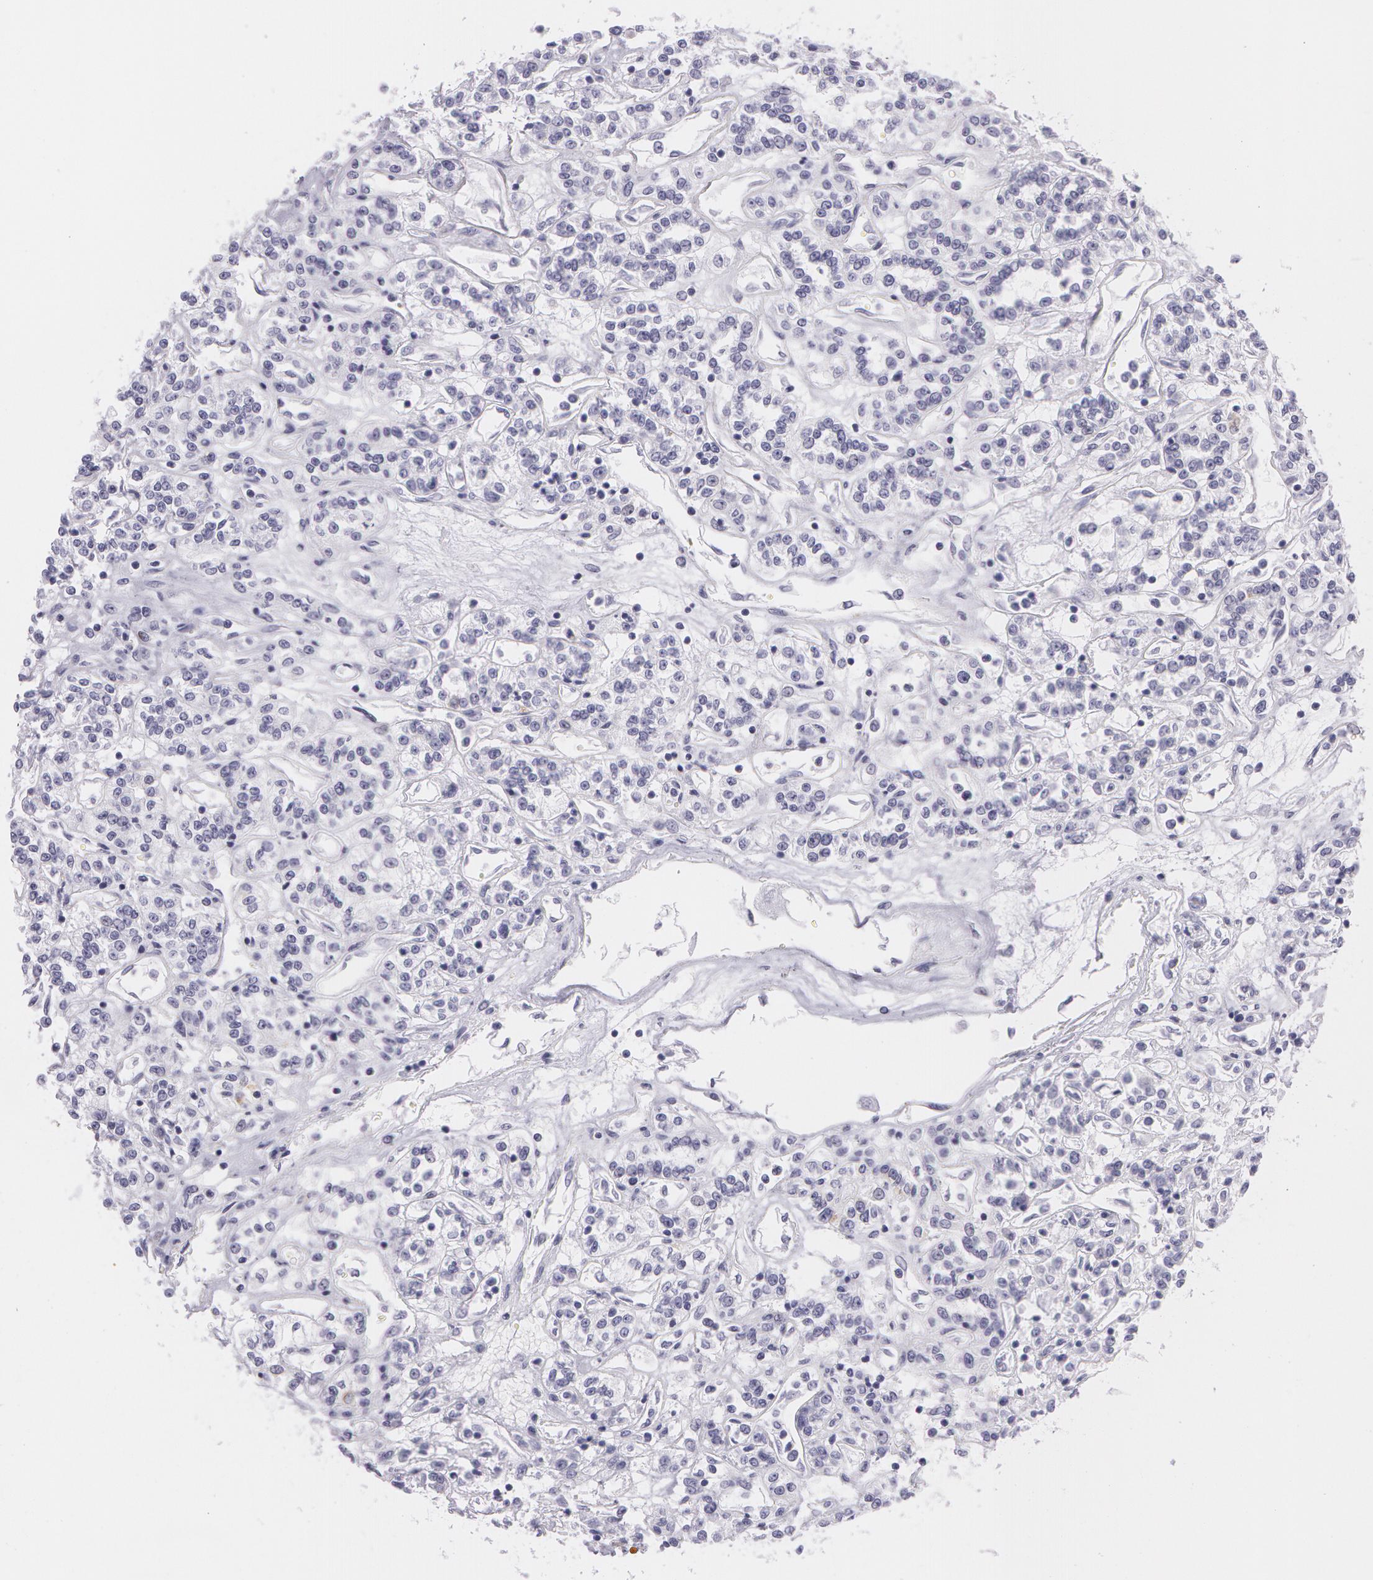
{"staining": {"intensity": "negative", "quantity": "none", "location": "none"}, "tissue": "renal cancer", "cell_type": "Tumor cells", "image_type": "cancer", "snomed": [{"axis": "morphology", "description": "Adenocarcinoma, NOS"}, {"axis": "topography", "description": "Kidney"}], "caption": "Immunohistochemical staining of human renal adenocarcinoma shows no significant positivity in tumor cells. (DAB (3,3'-diaminobenzidine) immunohistochemistry (IHC) visualized using brightfield microscopy, high magnification).", "gene": "SNCG", "patient": {"sex": "female", "age": 76}}